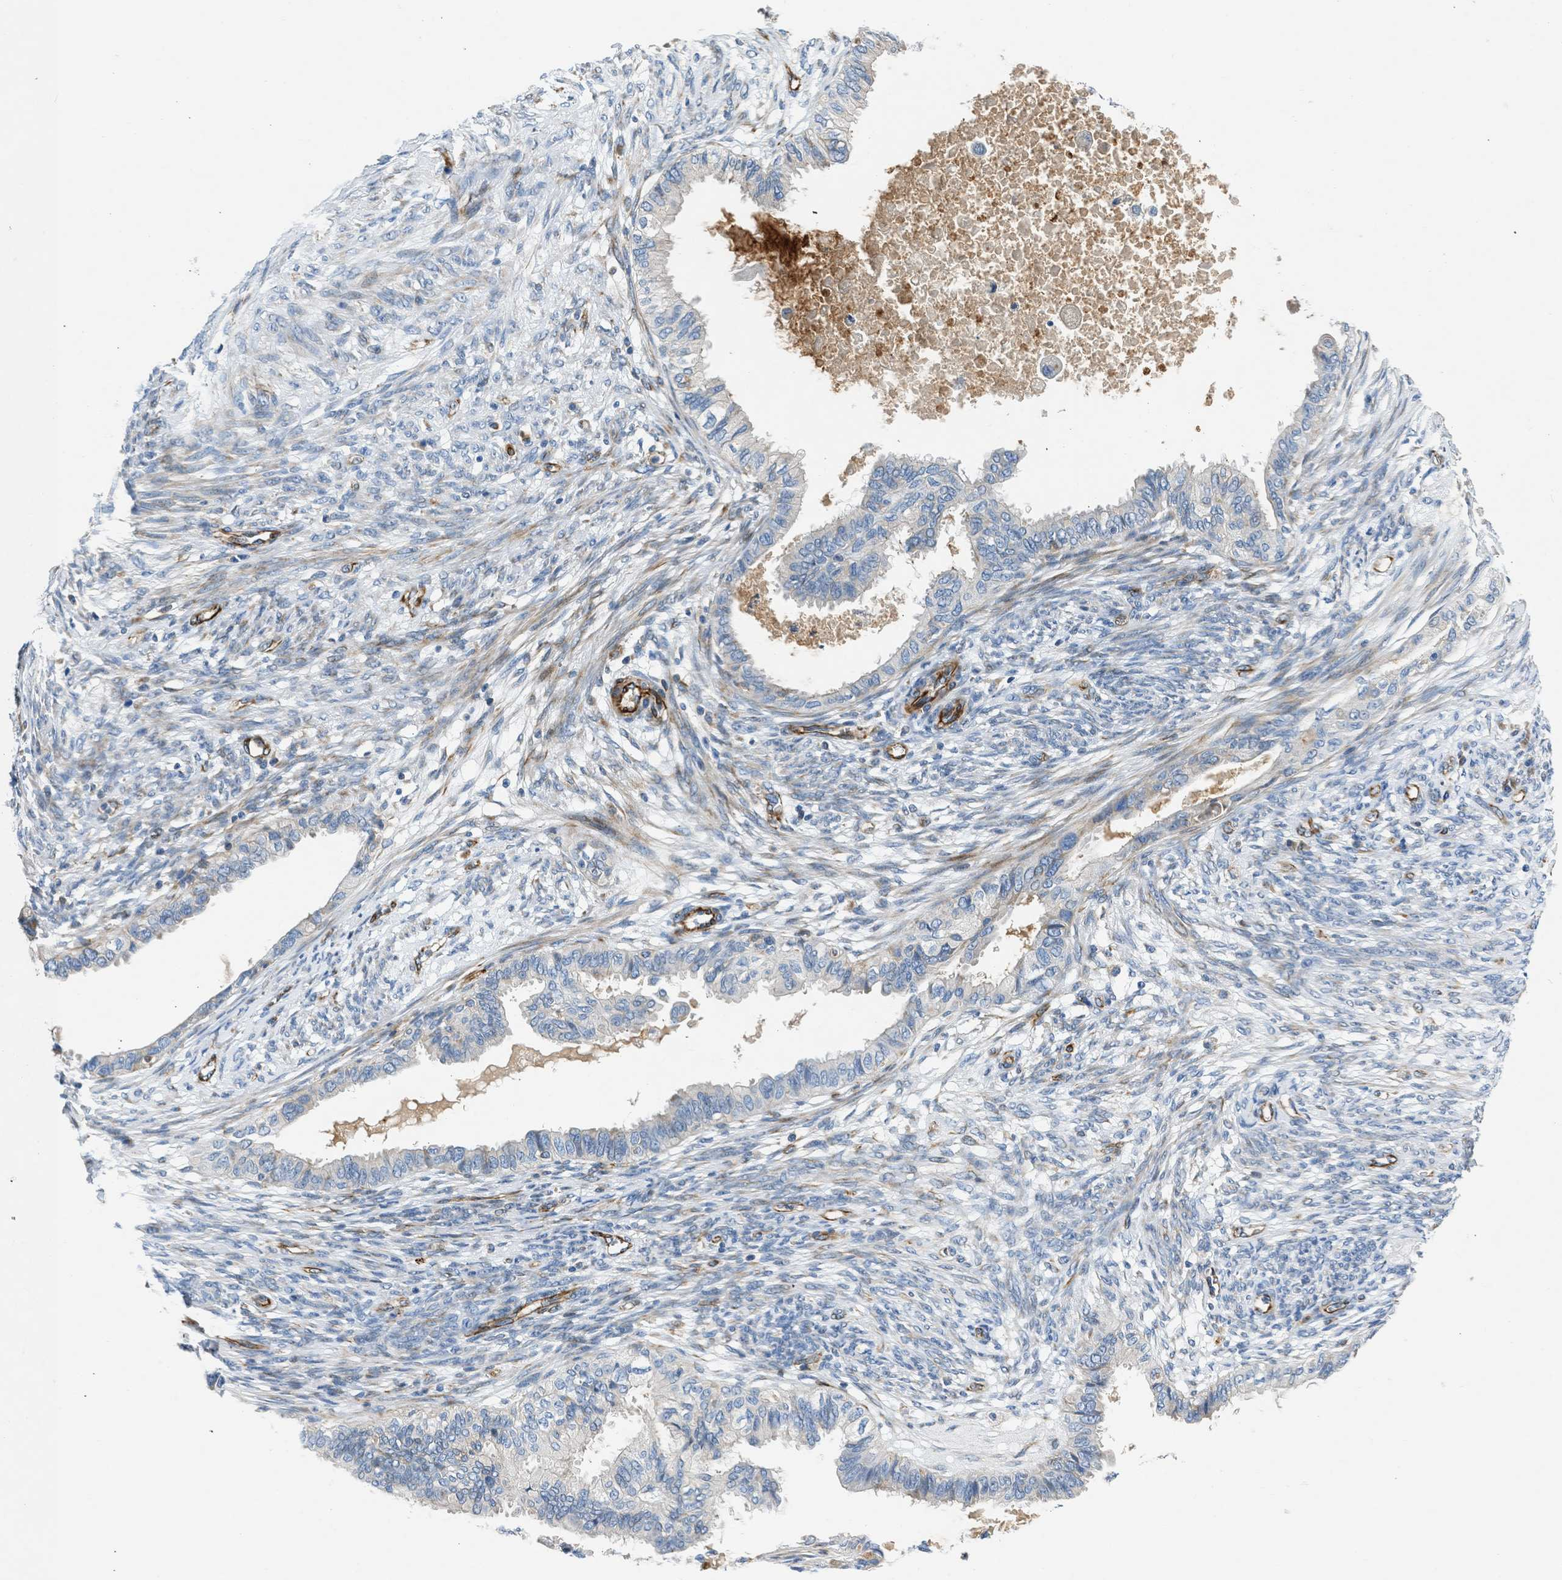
{"staining": {"intensity": "negative", "quantity": "none", "location": "none"}, "tissue": "cervical cancer", "cell_type": "Tumor cells", "image_type": "cancer", "snomed": [{"axis": "morphology", "description": "Normal tissue, NOS"}, {"axis": "morphology", "description": "Adenocarcinoma, NOS"}, {"axis": "topography", "description": "Cervix"}, {"axis": "topography", "description": "Endometrium"}], "caption": "Photomicrograph shows no significant protein positivity in tumor cells of cervical cancer (adenocarcinoma). (DAB (3,3'-diaminobenzidine) IHC, high magnification).", "gene": "ULK4", "patient": {"sex": "female", "age": 86}}